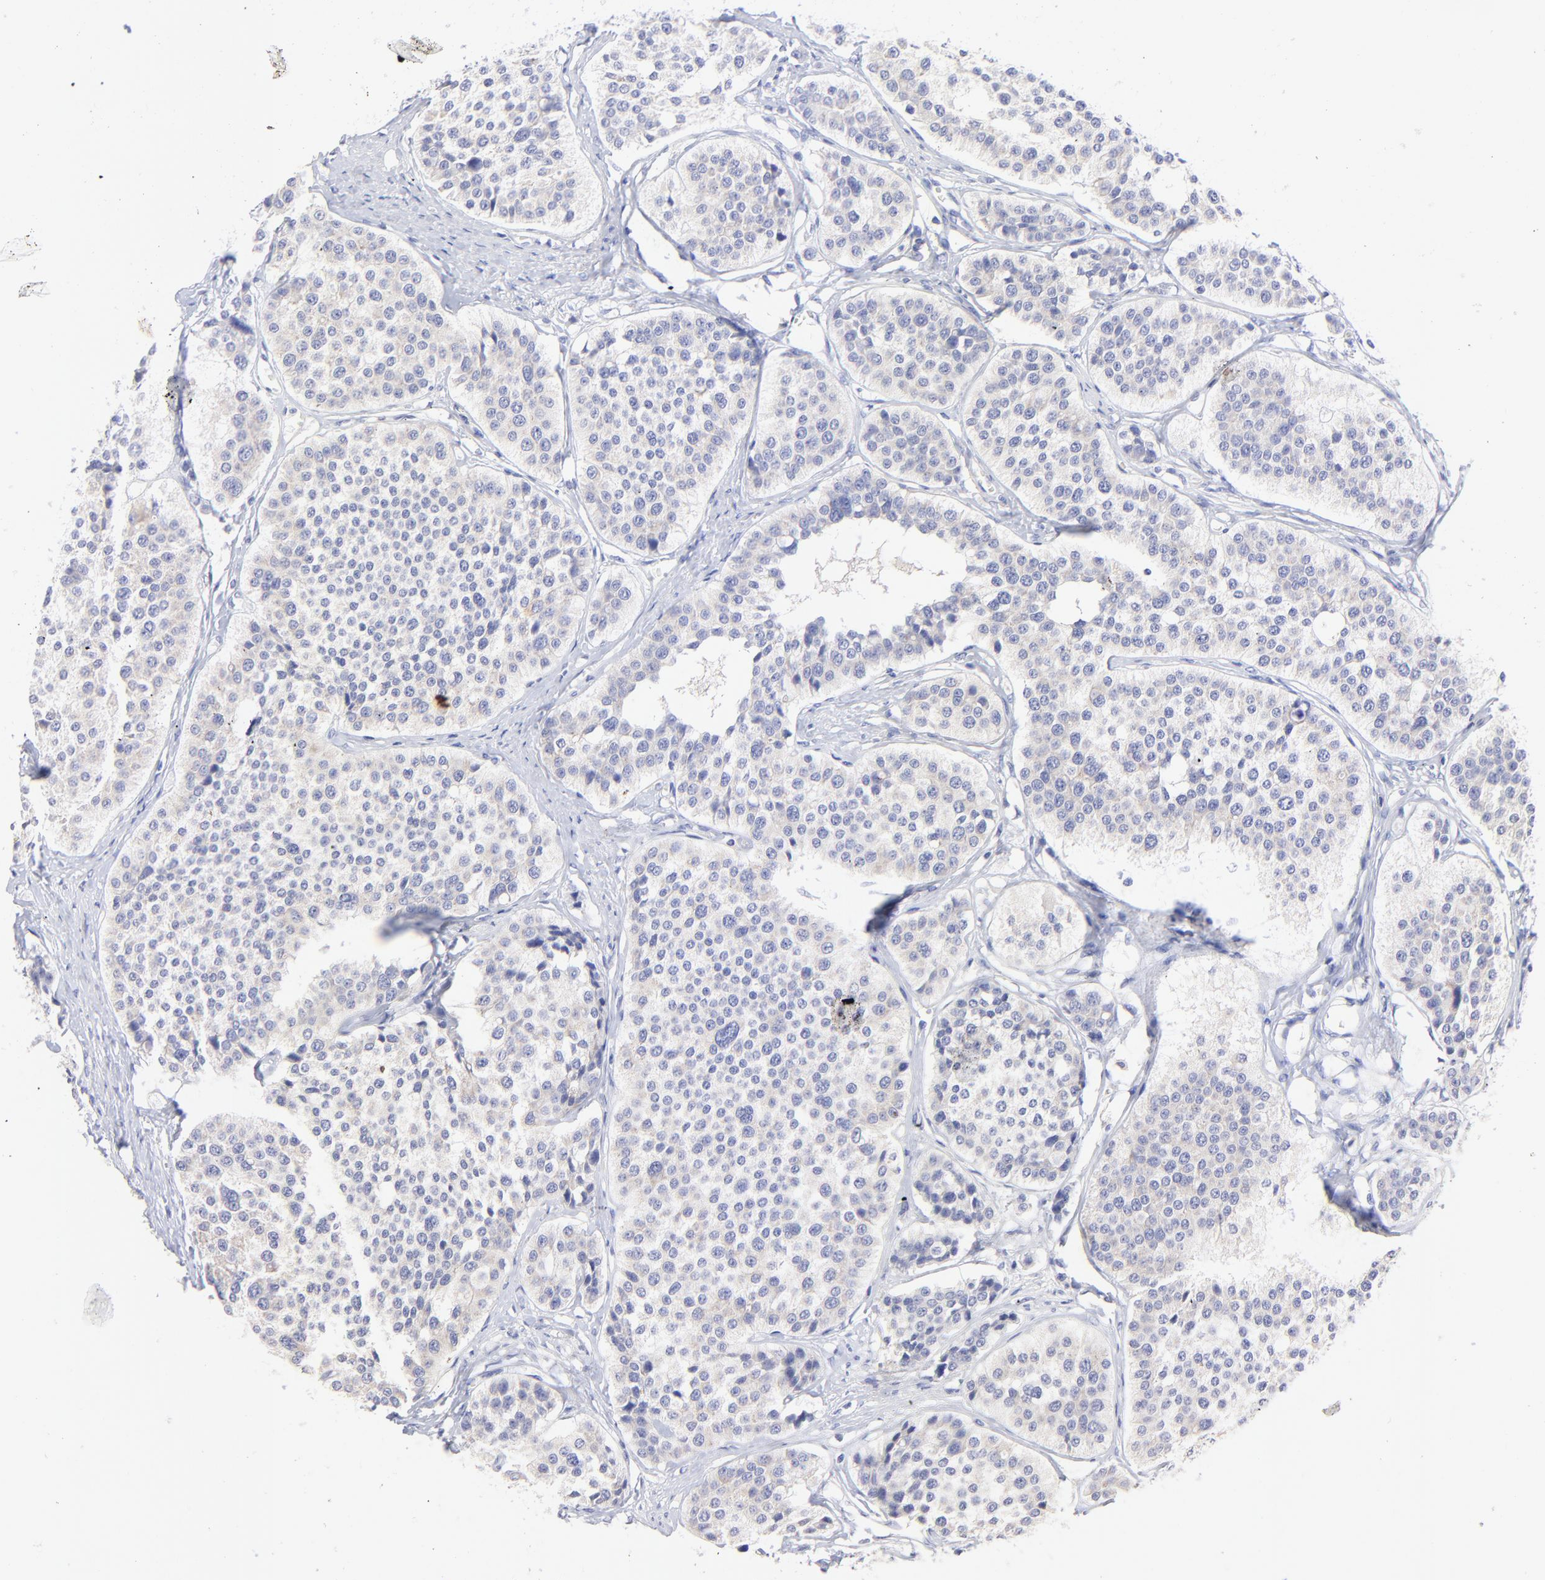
{"staining": {"intensity": "negative", "quantity": "none", "location": "none"}, "tissue": "carcinoid", "cell_type": "Tumor cells", "image_type": "cancer", "snomed": [{"axis": "morphology", "description": "Carcinoid, malignant, NOS"}, {"axis": "topography", "description": "Small intestine"}], "caption": "The histopathology image exhibits no staining of tumor cells in carcinoid.", "gene": "EBP", "patient": {"sex": "male", "age": 60}}